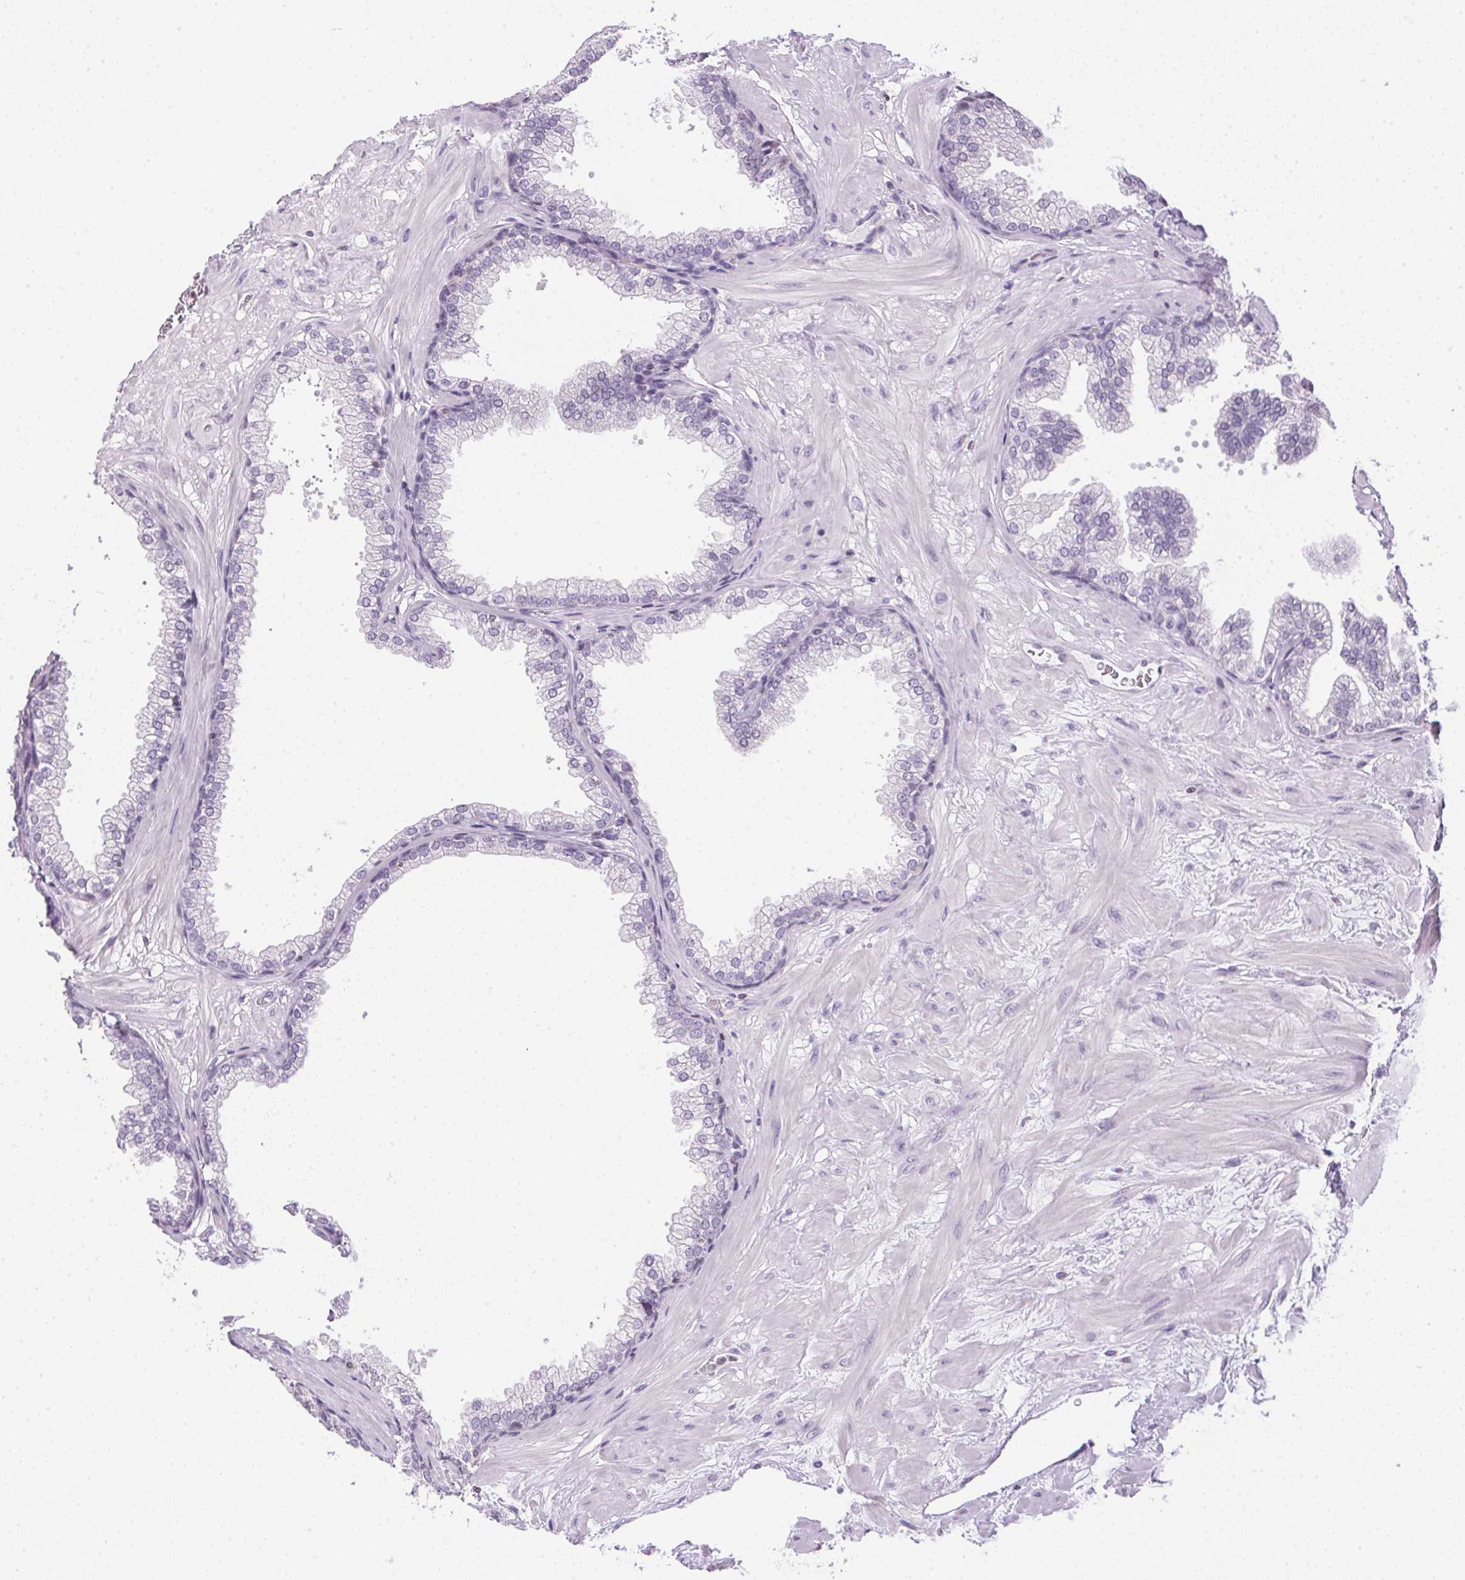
{"staining": {"intensity": "negative", "quantity": "none", "location": "none"}, "tissue": "prostate", "cell_type": "Glandular cells", "image_type": "normal", "snomed": [{"axis": "morphology", "description": "Normal tissue, NOS"}, {"axis": "topography", "description": "Prostate"}], "caption": "Immunohistochemical staining of unremarkable human prostate shows no significant positivity in glandular cells. (DAB (3,3'-diaminobenzidine) immunohistochemistry (IHC), high magnification).", "gene": "PRL", "patient": {"sex": "male", "age": 37}}